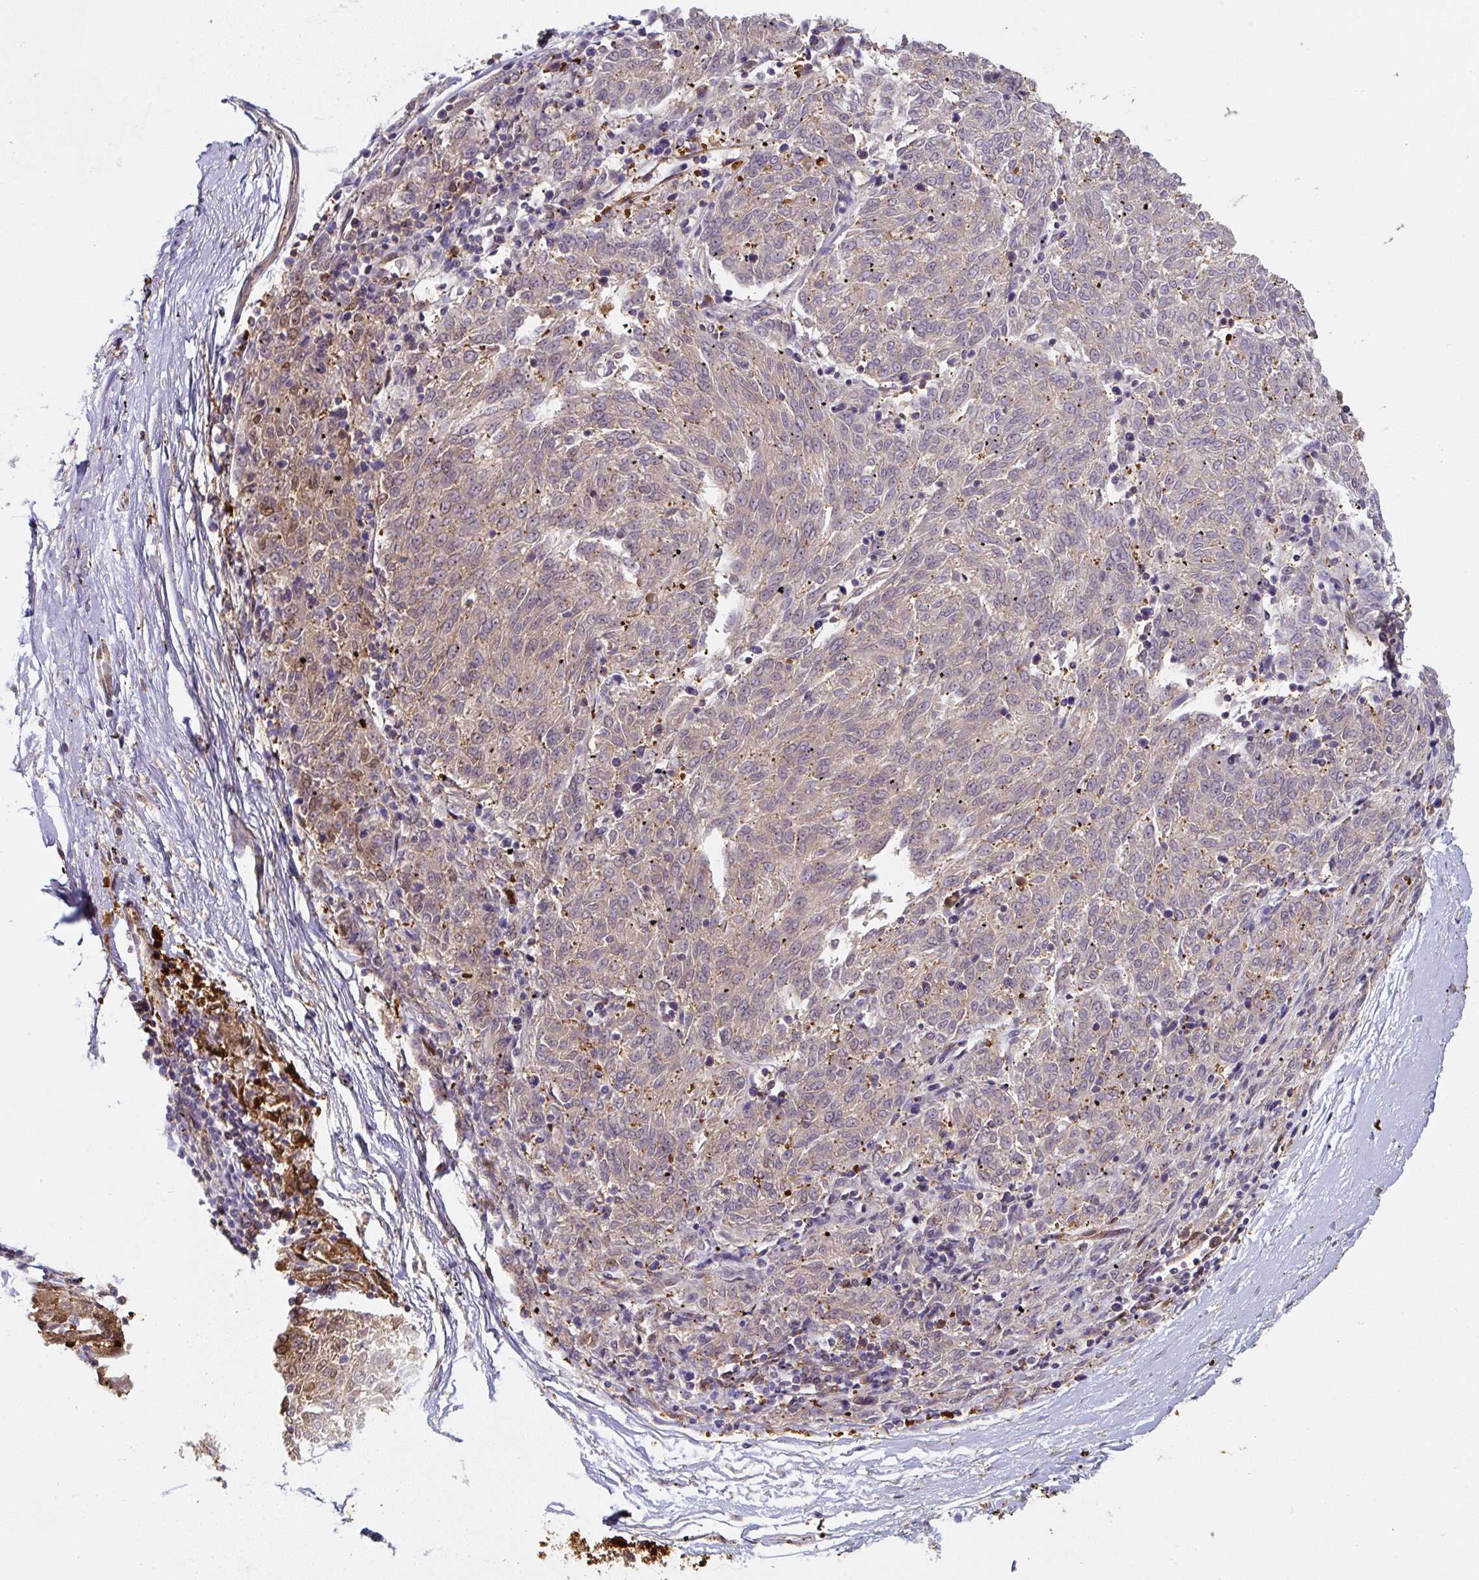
{"staining": {"intensity": "moderate", "quantity": "25%-75%", "location": "cytoplasmic/membranous"}, "tissue": "melanoma", "cell_type": "Tumor cells", "image_type": "cancer", "snomed": [{"axis": "morphology", "description": "Malignant melanoma, NOS"}, {"axis": "topography", "description": "Skin"}], "caption": "Immunohistochemical staining of melanoma exhibits medium levels of moderate cytoplasmic/membranous positivity in about 25%-75% of tumor cells. (brown staining indicates protein expression, while blue staining denotes nuclei).", "gene": "ST13", "patient": {"sex": "female", "age": 72}}